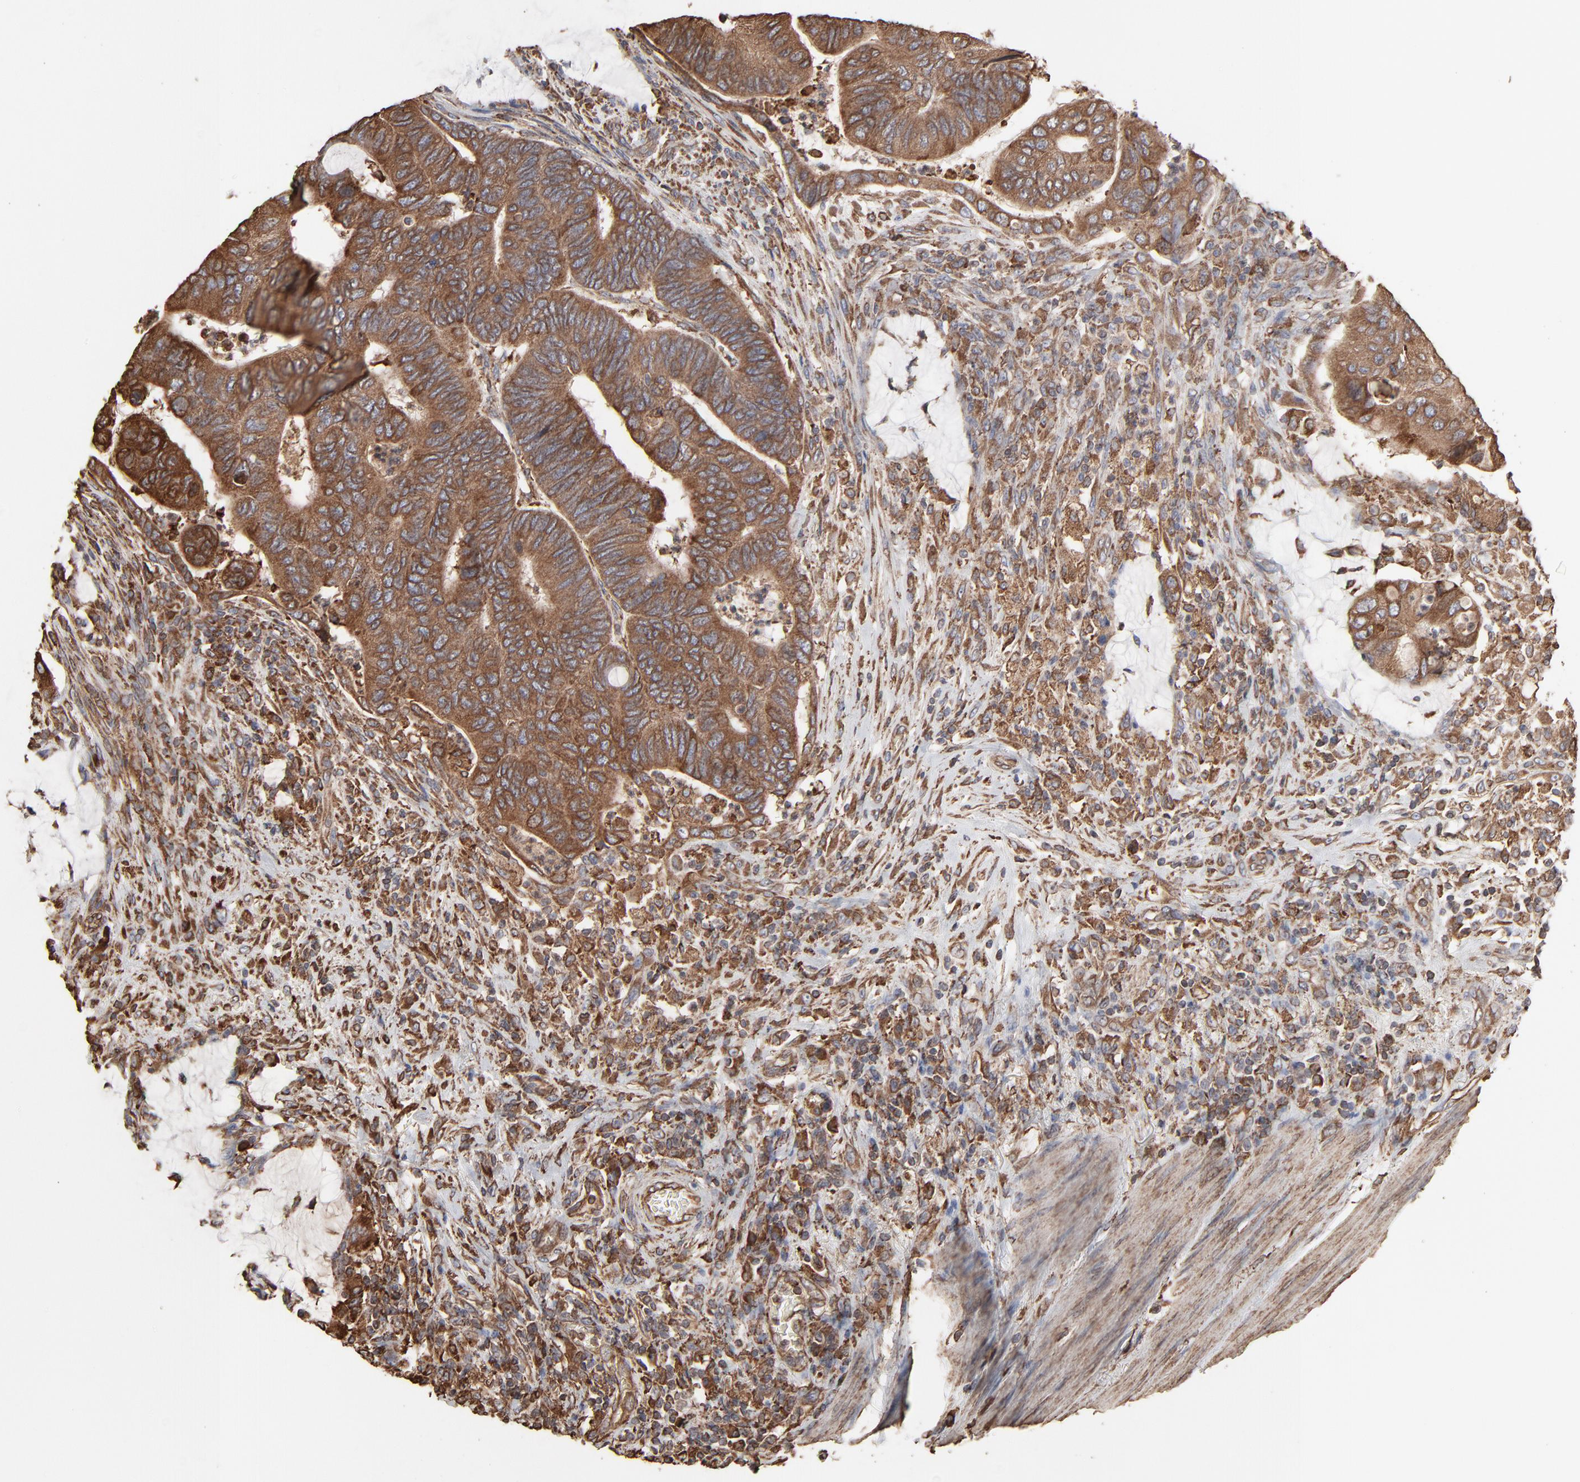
{"staining": {"intensity": "moderate", "quantity": ">75%", "location": "cytoplasmic/membranous"}, "tissue": "colorectal cancer", "cell_type": "Tumor cells", "image_type": "cancer", "snomed": [{"axis": "morphology", "description": "Normal tissue, NOS"}, {"axis": "morphology", "description": "Adenocarcinoma, NOS"}, {"axis": "topography", "description": "Rectum"}], "caption": "Immunohistochemical staining of colorectal cancer (adenocarcinoma) exhibits medium levels of moderate cytoplasmic/membranous staining in approximately >75% of tumor cells. The staining was performed using DAB (3,3'-diaminobenzidine), with brown indicating positive protein expression. Nuclei are stained blue with hematoxylin.", "gene": "PDIA3", "patient": {"sex": "male", "age": 92}}